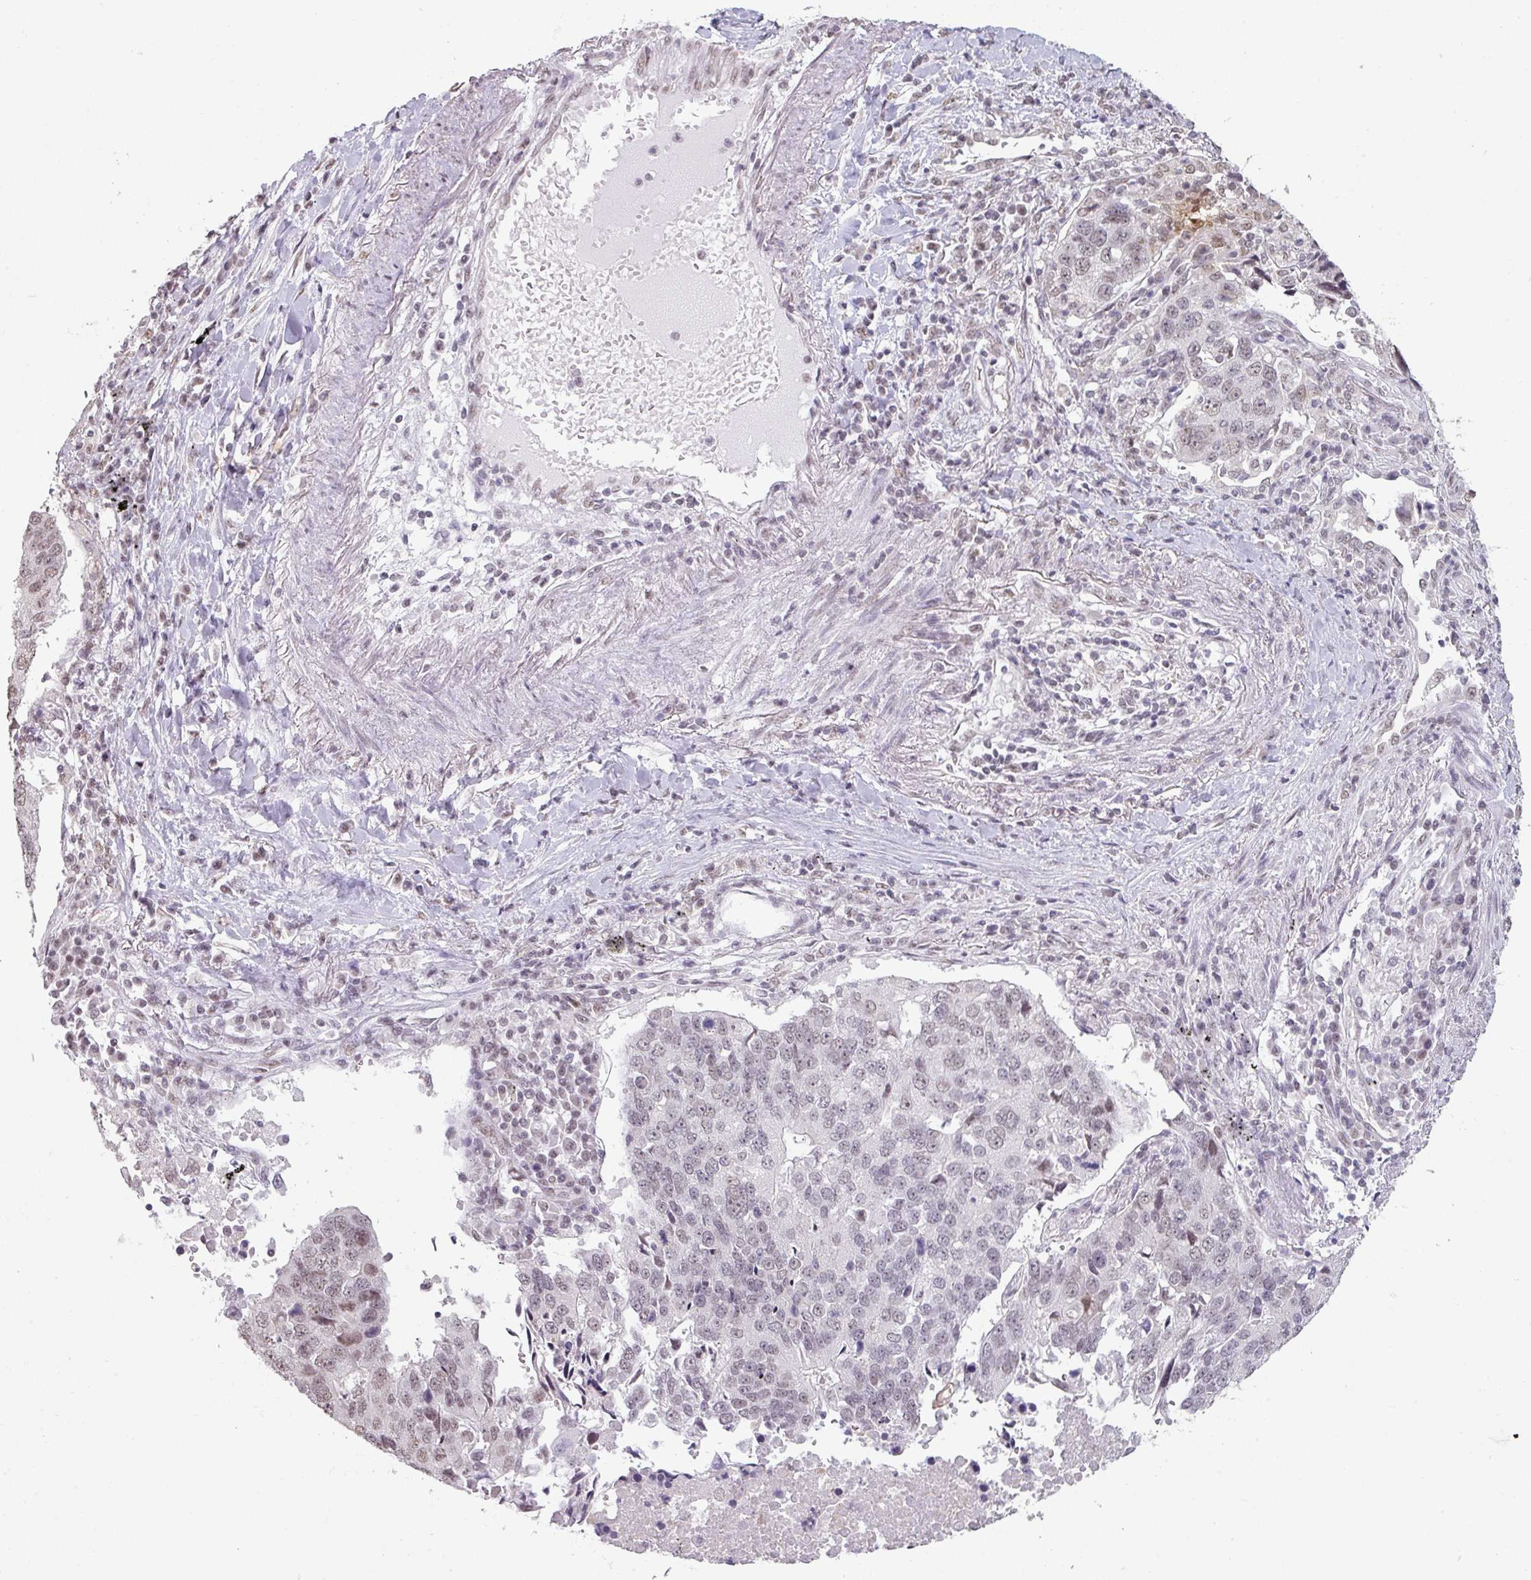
{"staining": {"intensity": "weak", "quantity": "<25%", "location": "nuclear"}, "tissue": "lung cancer", "cell_type": "Tumor cells", "image_type": "cancer", "snomed": [{"axis": "morphology", "description": "Squamous cell carcinoma, NOS"}, {"axis": "topography", "description": "Lung"}], "caption": "Immunohistochemistry image of neoplastic tissue: squamous cell carcinoma (lung) stained with DAB exhibits no significant protein positivity in tumor cells.", "gene": "SPRR1A", "patient": {"sex": "female", "age": 66}}